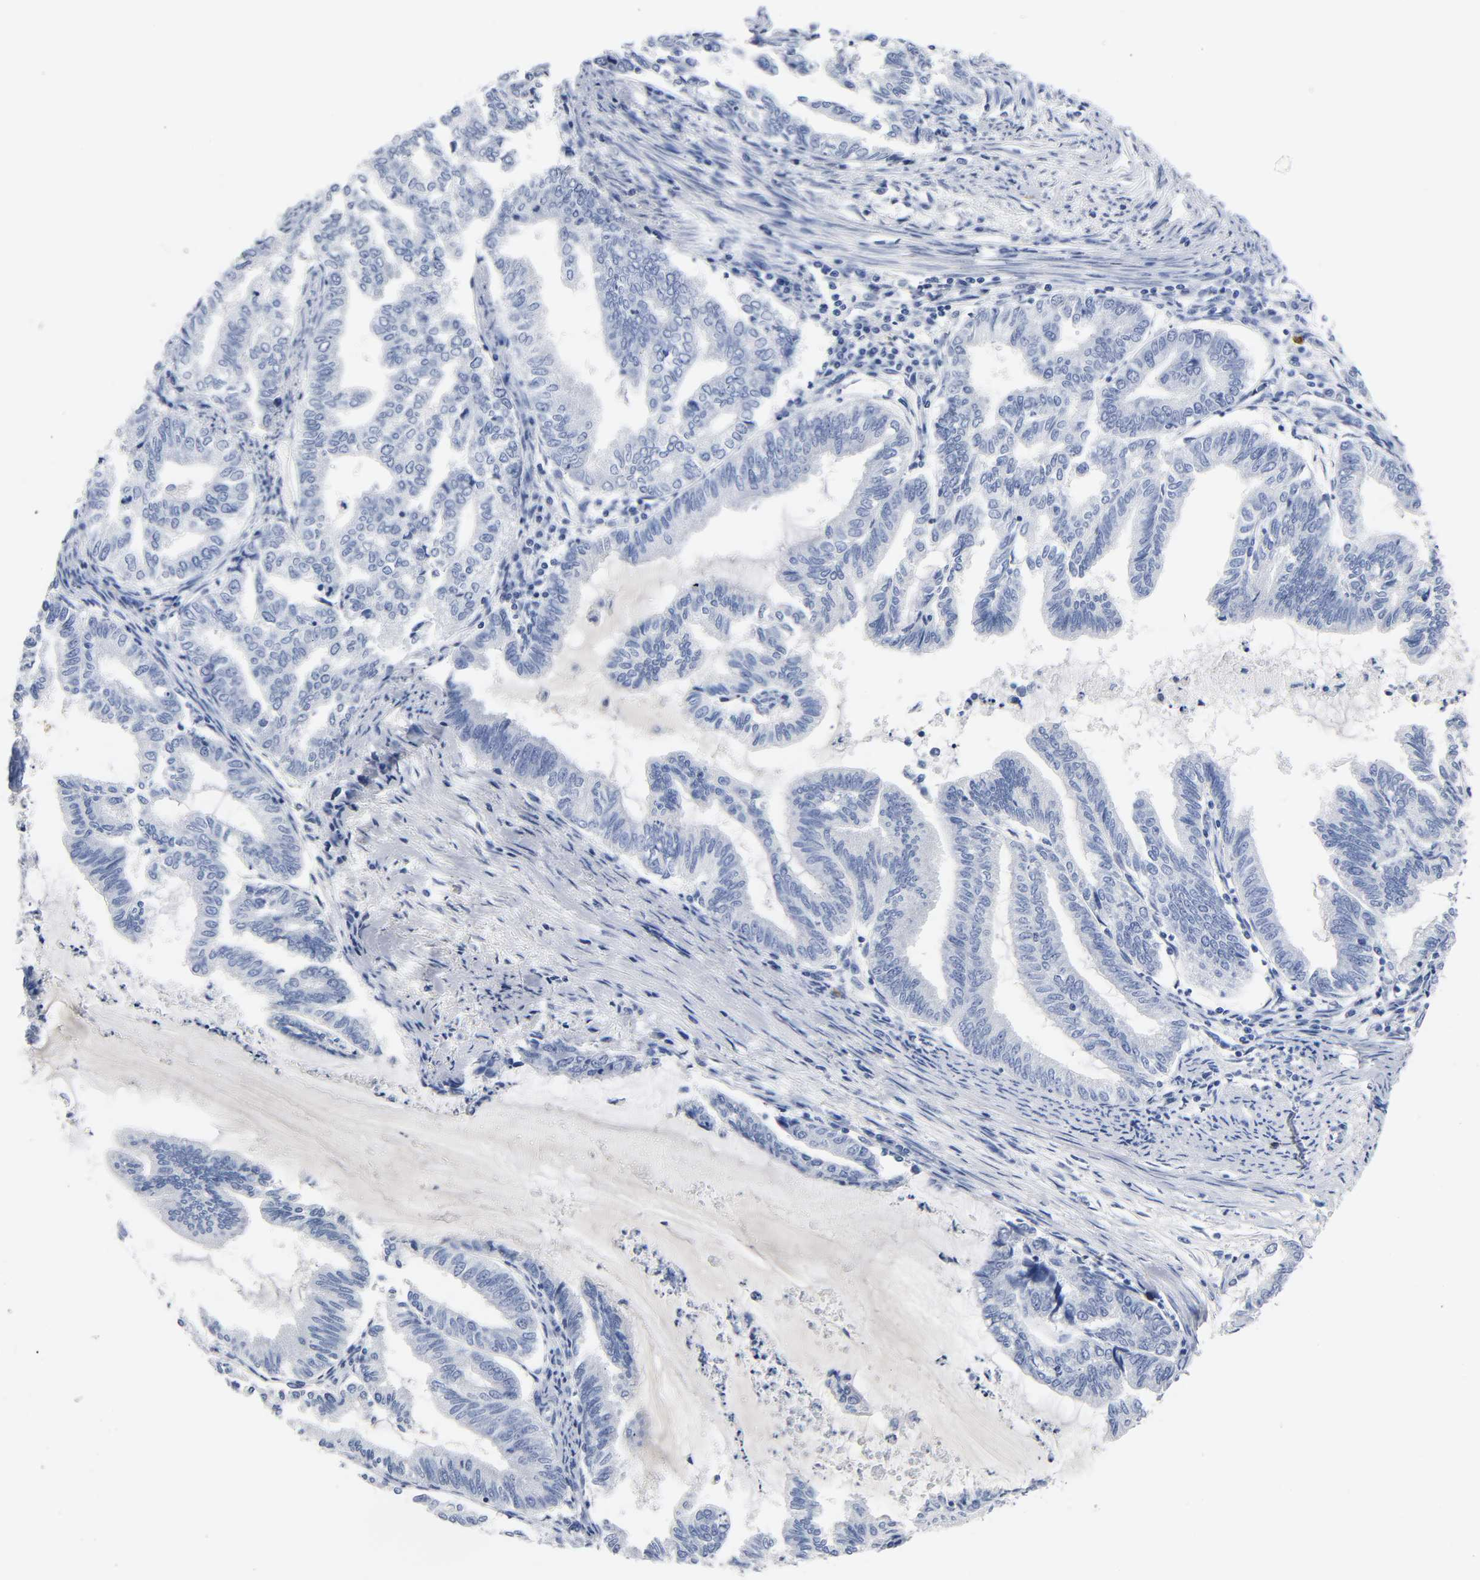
{"staining": {"intensity": "negative", "quantity": "none", "location": "none"}, "tissue": "endometrial cancer", "cell_type": "Tumor cells", "image_type": "cancer", "snomed": [{"axis": "morphology", "description": "Adenocarcinoma, NOS"}, {"axis": "topography", "description": "Endometrium"}], "caption": "This is an IHC histopathology image of human endometrial adenocarcinoma. There is no expression in tumor cells.", "gene": "NAB2", "patient": {"sex": "female", "age": 79}}